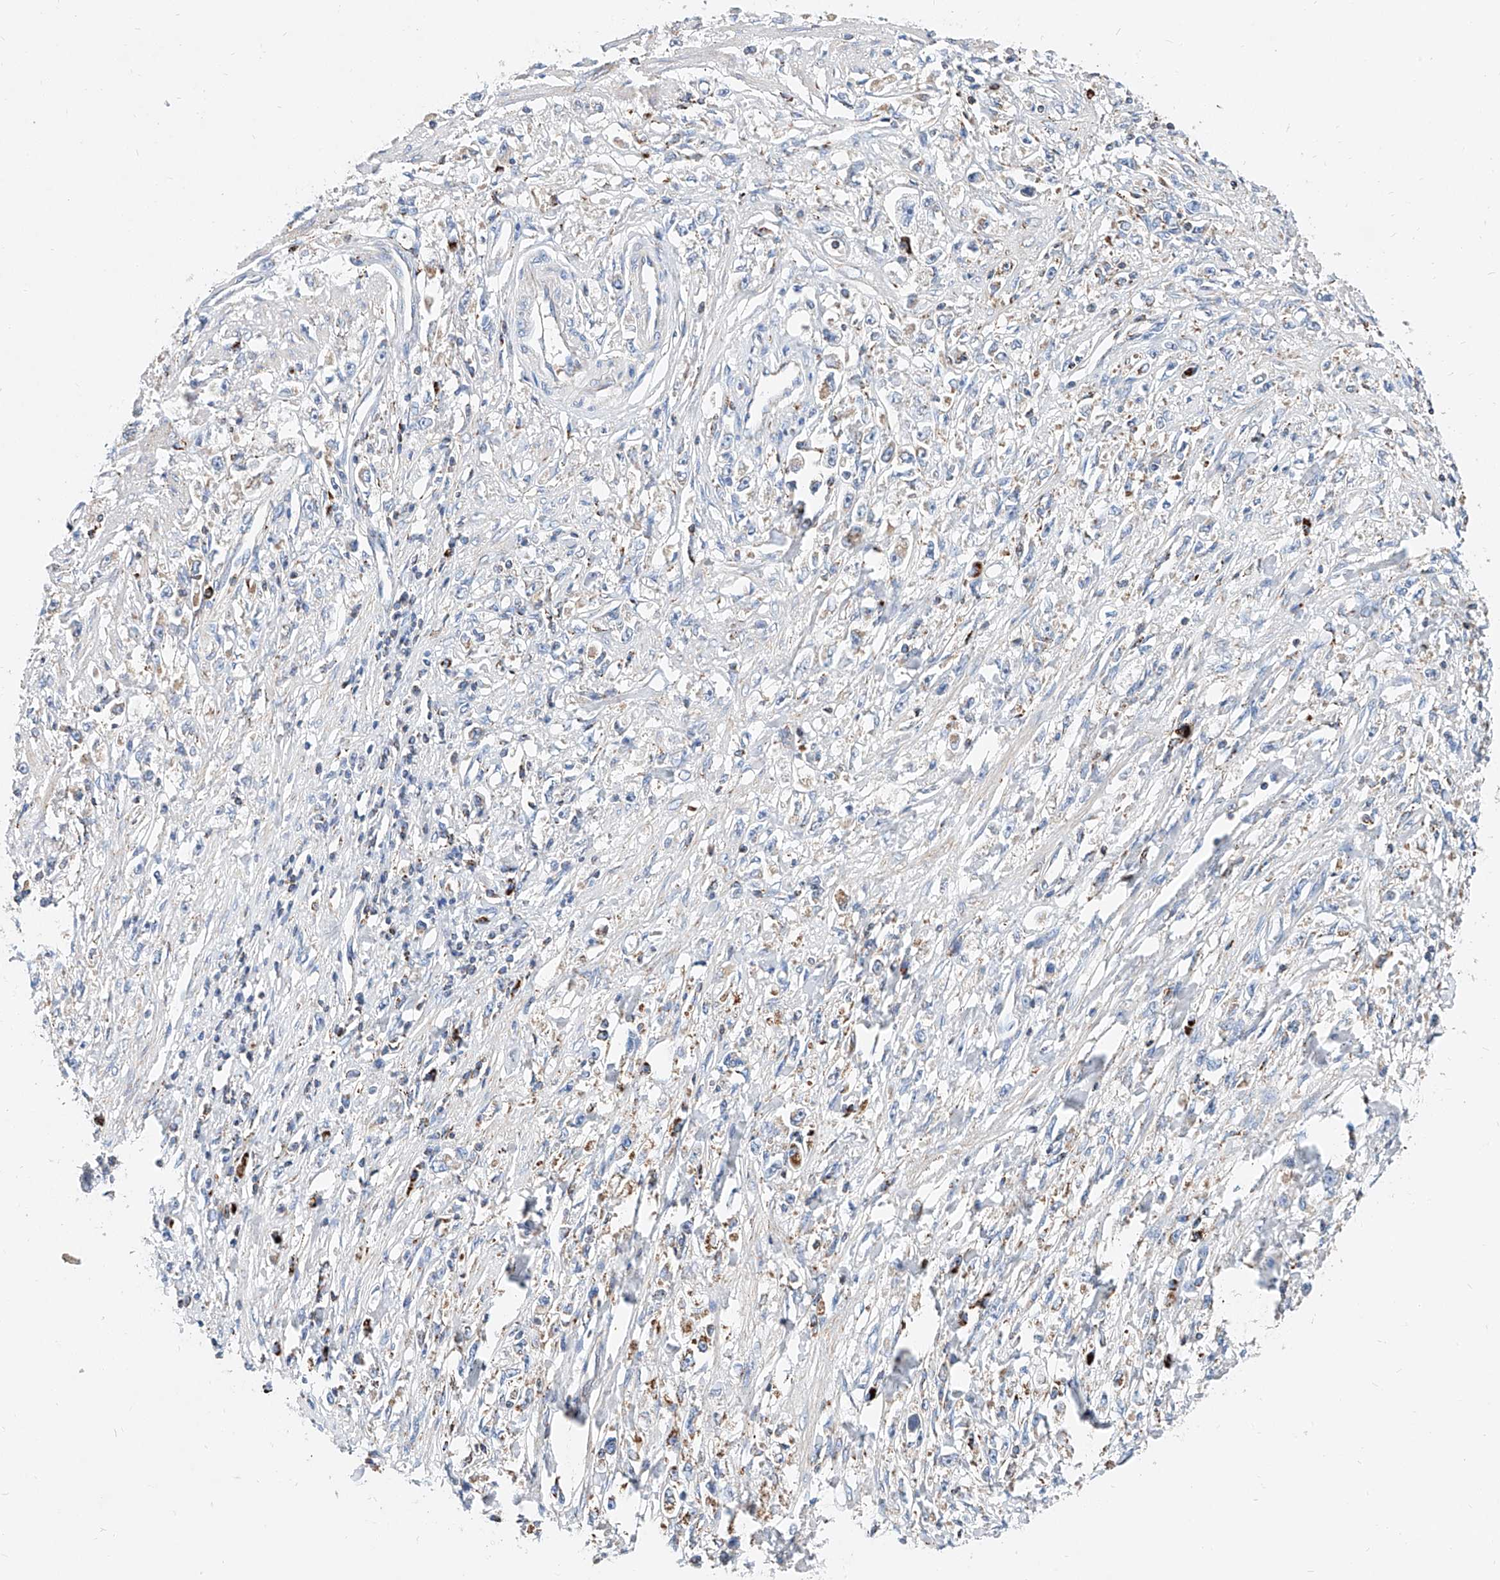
{"staining": {"intensity": "moderate", "quantity": "<25%", "location": "cytoplasmic/membranous"}, "tissue": "stomach cancer", "cell_type": "Tumor cells", "image_type": "cancer", "snomed": [{"axis": "morphology", "description": "Adenocarcinoma, NOS"}, {"axis": "topography", "description": "Stomach"}], "caption": "Immunohistochemistry (IHC) of stomach adenocarcinoma exhibits low levels of moderate cytoplasmic/membranous expression in approximately <25% of tumor cells. The staining is performed using DAB brown chromogen to label protein expression. The nuclei are counter-stained blue using hematoxylin.", "gene": "CPNE5", "patient": {"sex": "female", "age": 59}}